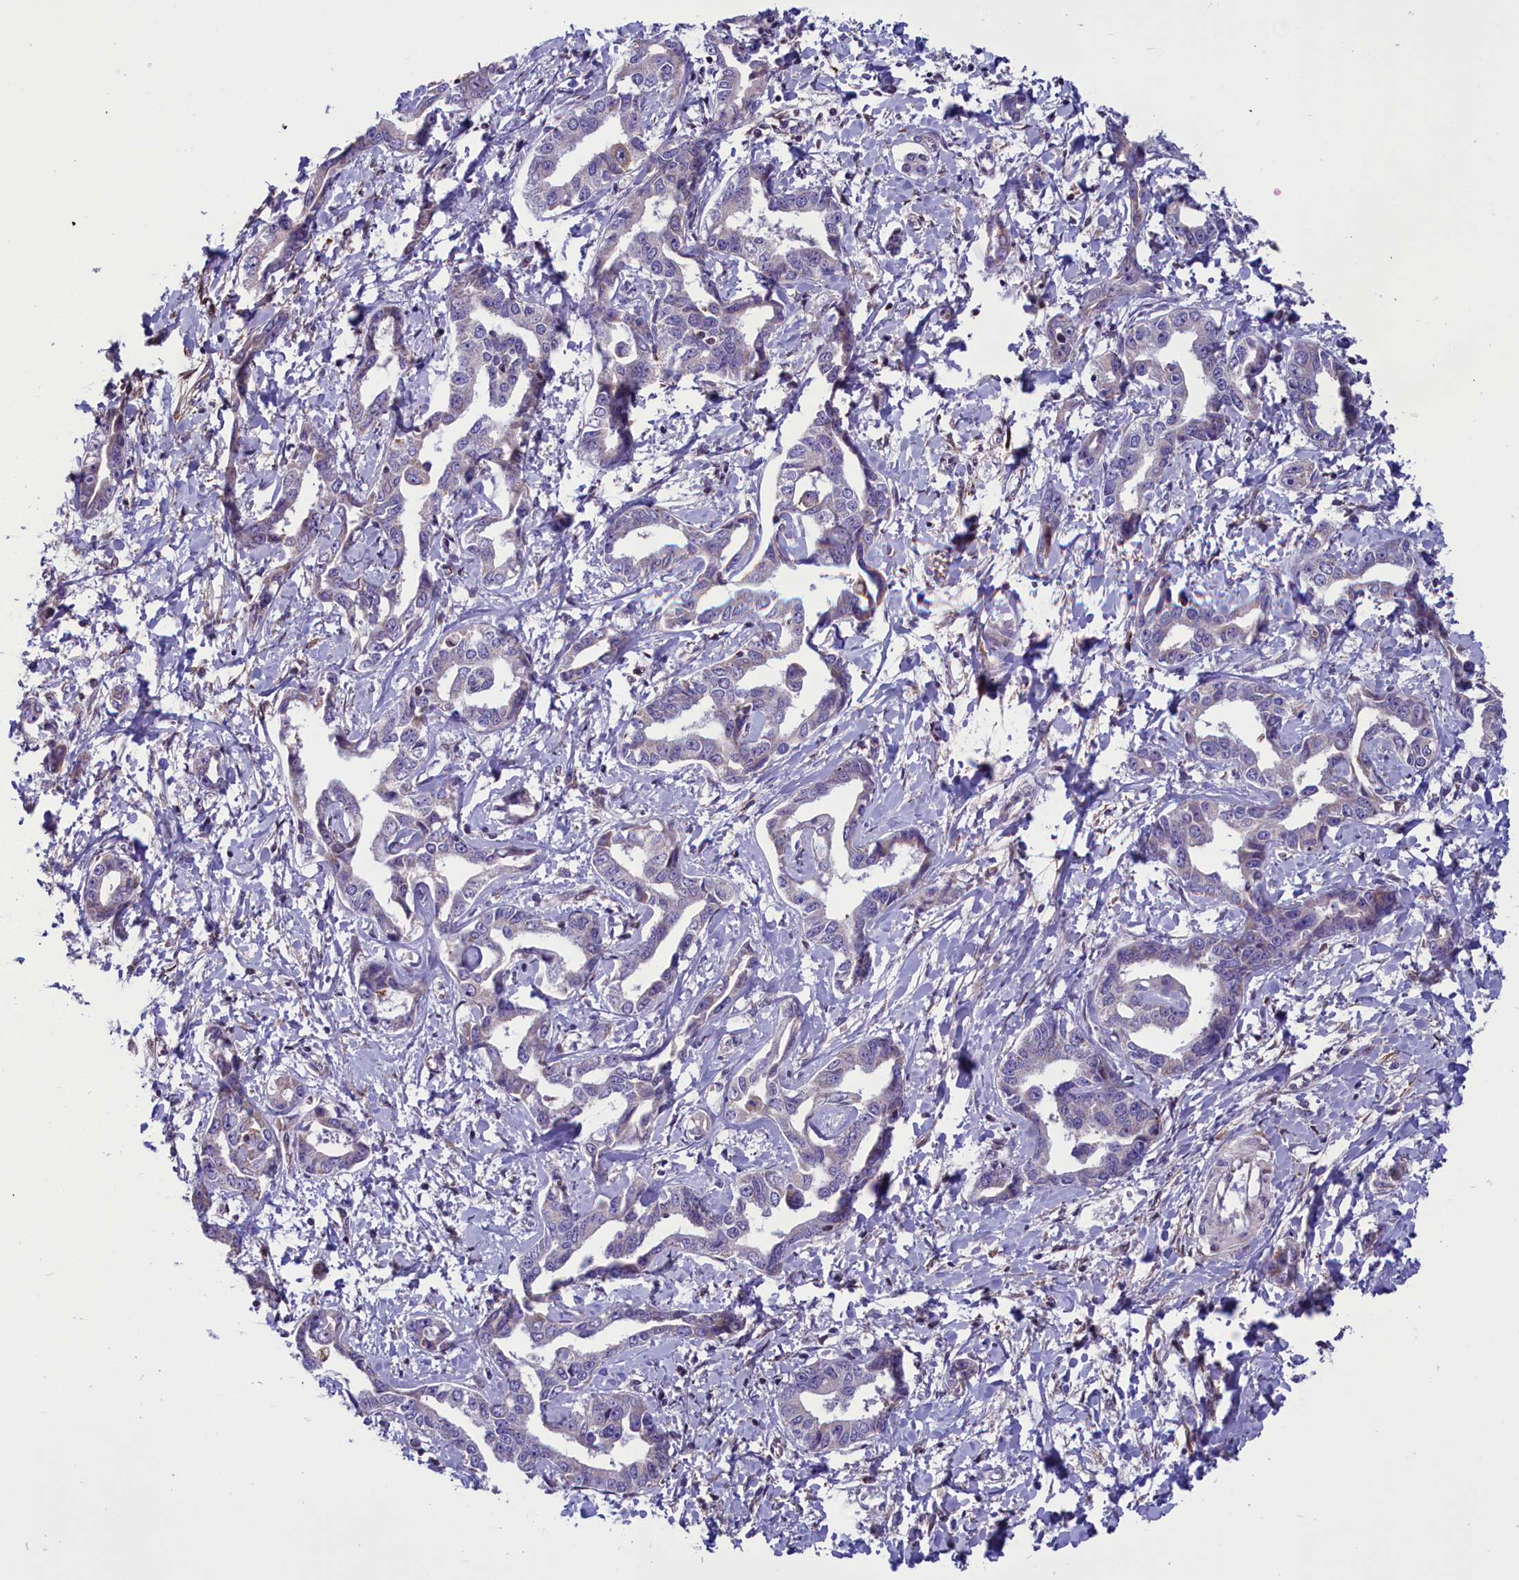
{"staining": {"intensity": "negative", "quantity": "none", "location": "none"}, "tissue": "liver cancer", "cell_type": "Tumor cells", "image_type": "cancer", "snomed": [{"axis": "morphology", "description": "Cholangiocarcinoma"}, {"axis": "topography", "description": "Liver"}], "caption": "This is an IHC micrograph of human cholangiocarcinoma (liver). There is no positivity in tumor cells.", "gene": "MIEF2", "patient": {"sex": "male", "age": 59}}